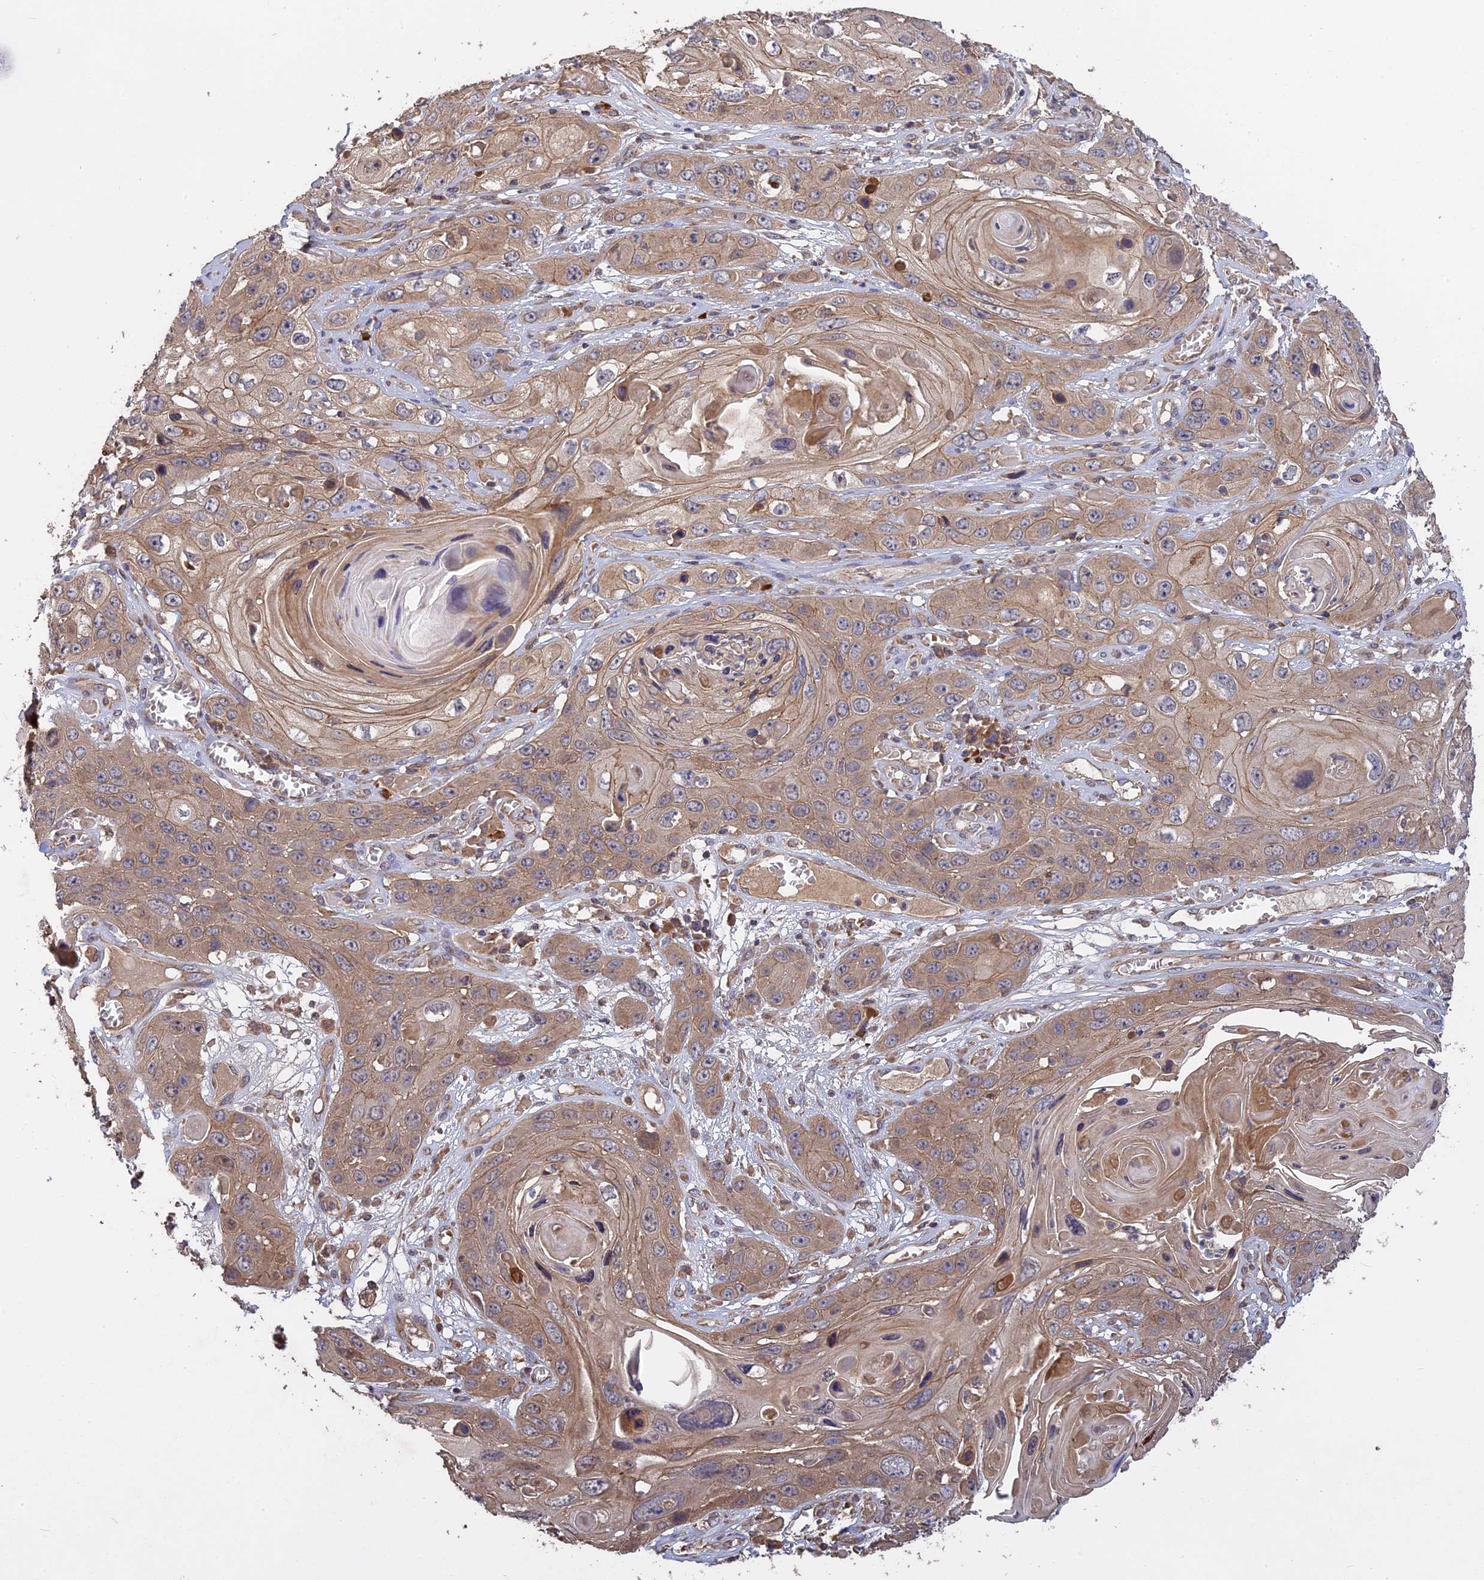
{"staining": {"intensity": "moderate", "quantity": ">75%", "location": "cytoplasmic/membranous"}, "tissue": "skin cancer", "cell_type": "Tumor cells", "image_type": "cancer", "snomed": [{"axis": "morphology", "description": "Squamous cell carcinoma, NOS"}, {"axis": "topography", "description": "Skin"}], "caption": "This histopathology image exhibits skin cancer stained with immunohistochemistry (IHC) to label a protein in brown. The cytoplasmic/membranous of tumor cells show moderate positivity for the protein. Nuclei are counter-stained blue.", "gene": "ARHGAP40", "patient": {"sex": "male", "age": 55}}